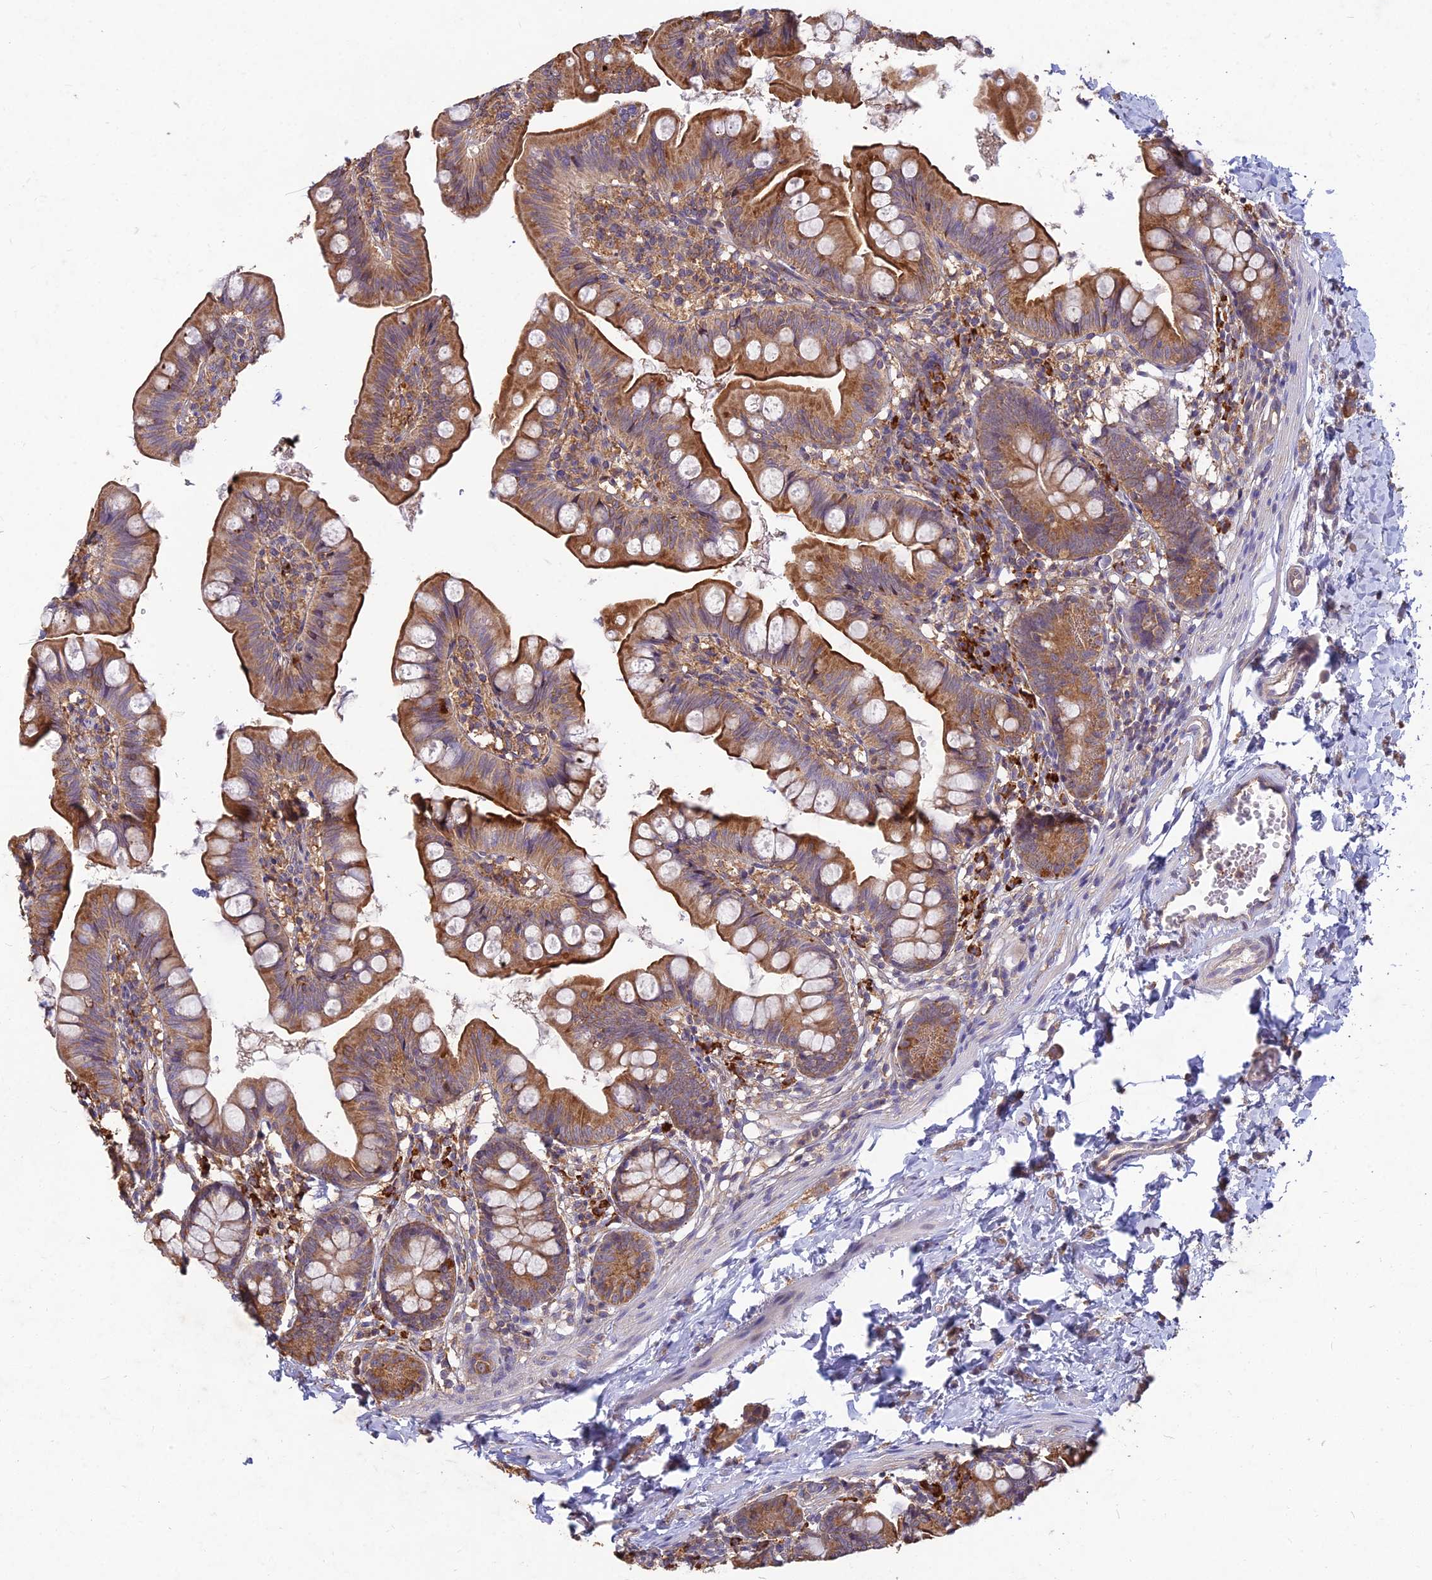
{"staining": {"intensity": "moderate", "quantity": ">75%", "location": "cytoplasmic/membranous"}, "tissue": "small intestine", "cell_type": "Glandular cells", "image_type": "normal", "snomed": [{"axis": "morphology", "description": "Normal tissue, NOS"}, {"axis": "topography", "description": "Small intestine"}], "caption": "Glandular cells exhibit medium levels of moderate cytoplasmic/membranous positivity in approximately >75% of cells in normal small intestine.", "gene": "NXNL2", "patient": {"sex": "male", "age": 7}}